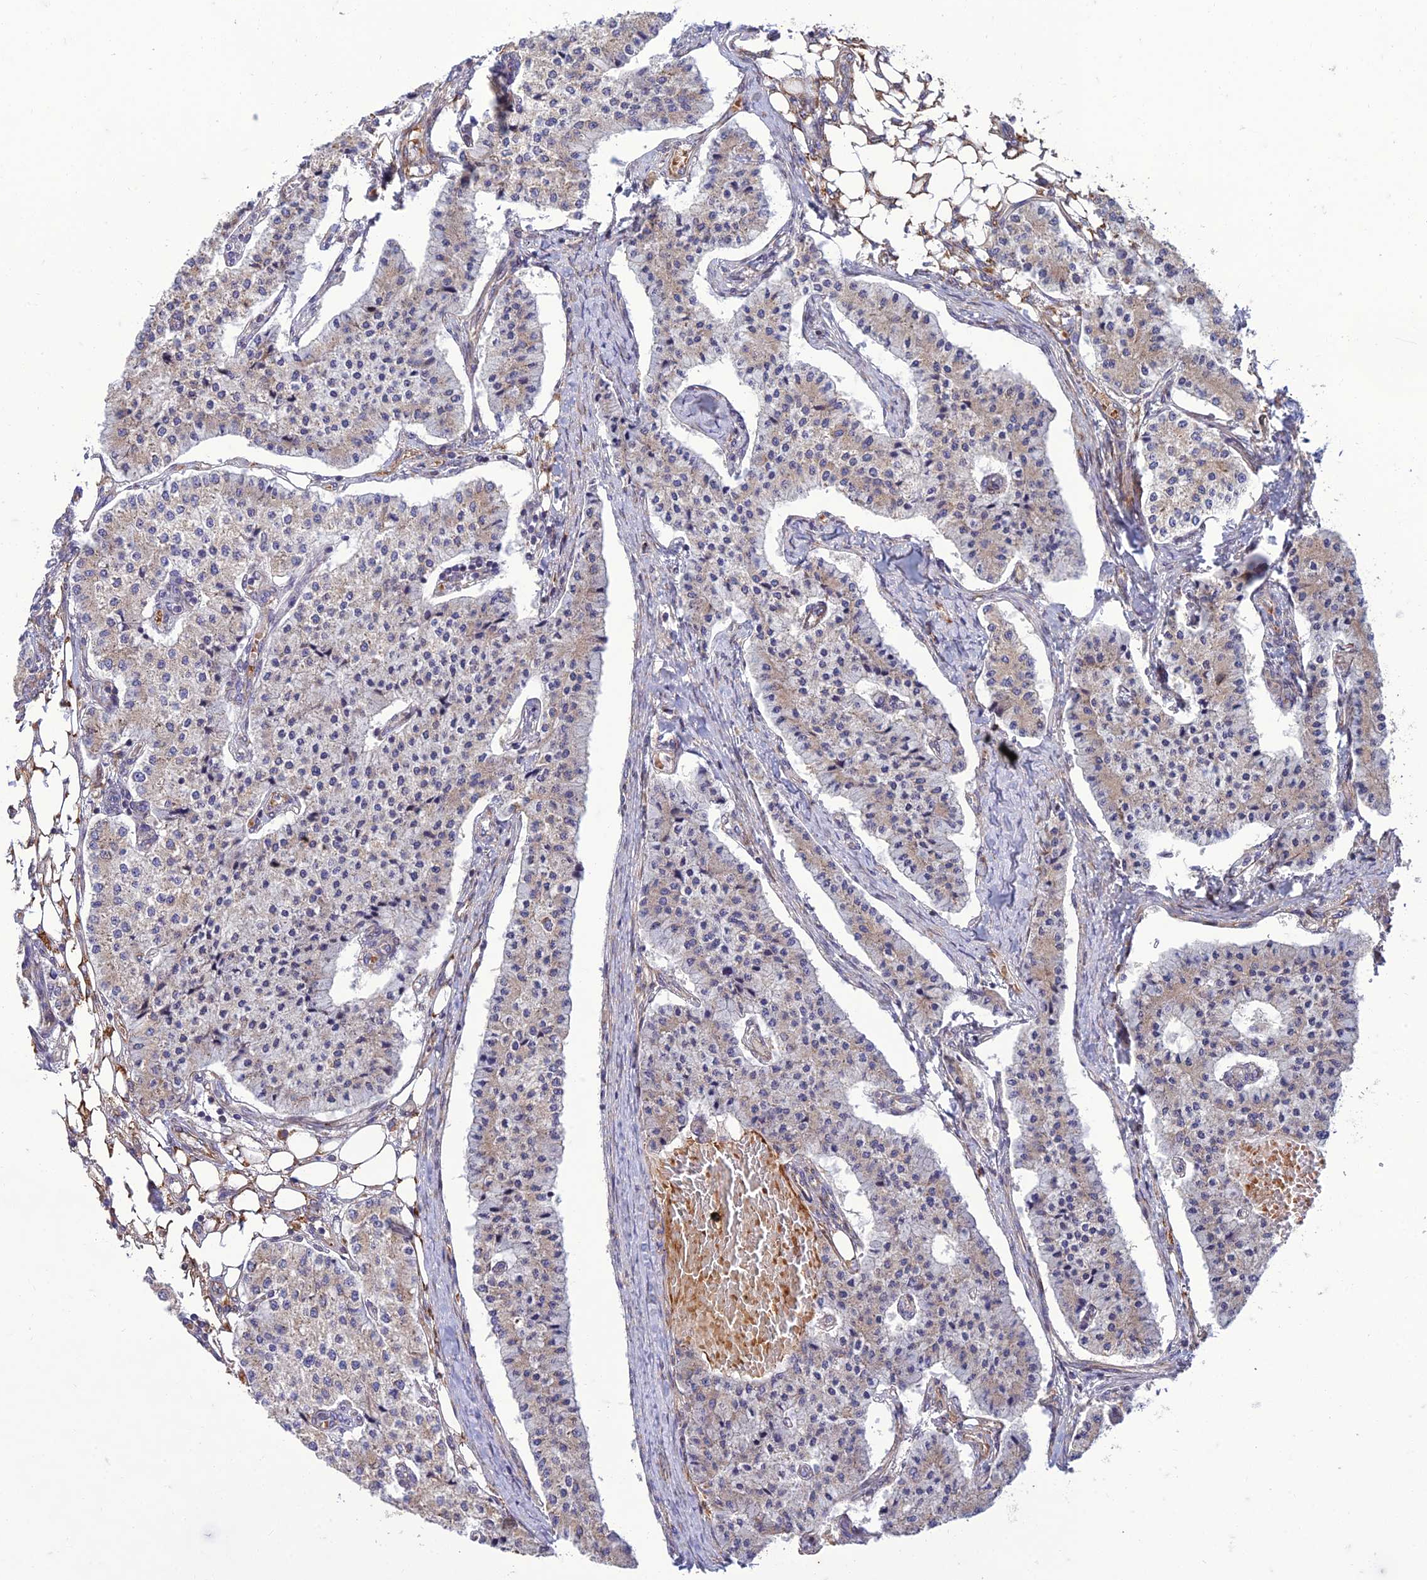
{"staining": {"intensity": "weak", "quantity": "<25%", "location": "cytoplasmic/membranous"}, "tissue": "carcinoid", "cell_type": "Tumor cells", "image_type": "cancer", "snomed": [{"axis": "morphology", "description": "Carcinoid, malignant, NOS"}, {"axis": "topography", "description": "Colon"}], "caption": "The immunohistochemistry micrograph has no significant expression in tumor cells of carcinoid tissue. (Immunohistochemistry (ihc), brightfield microscopy, high magnification).", "gene": "SEL1L3", "patient": {"sex": "female", "age": 52}}